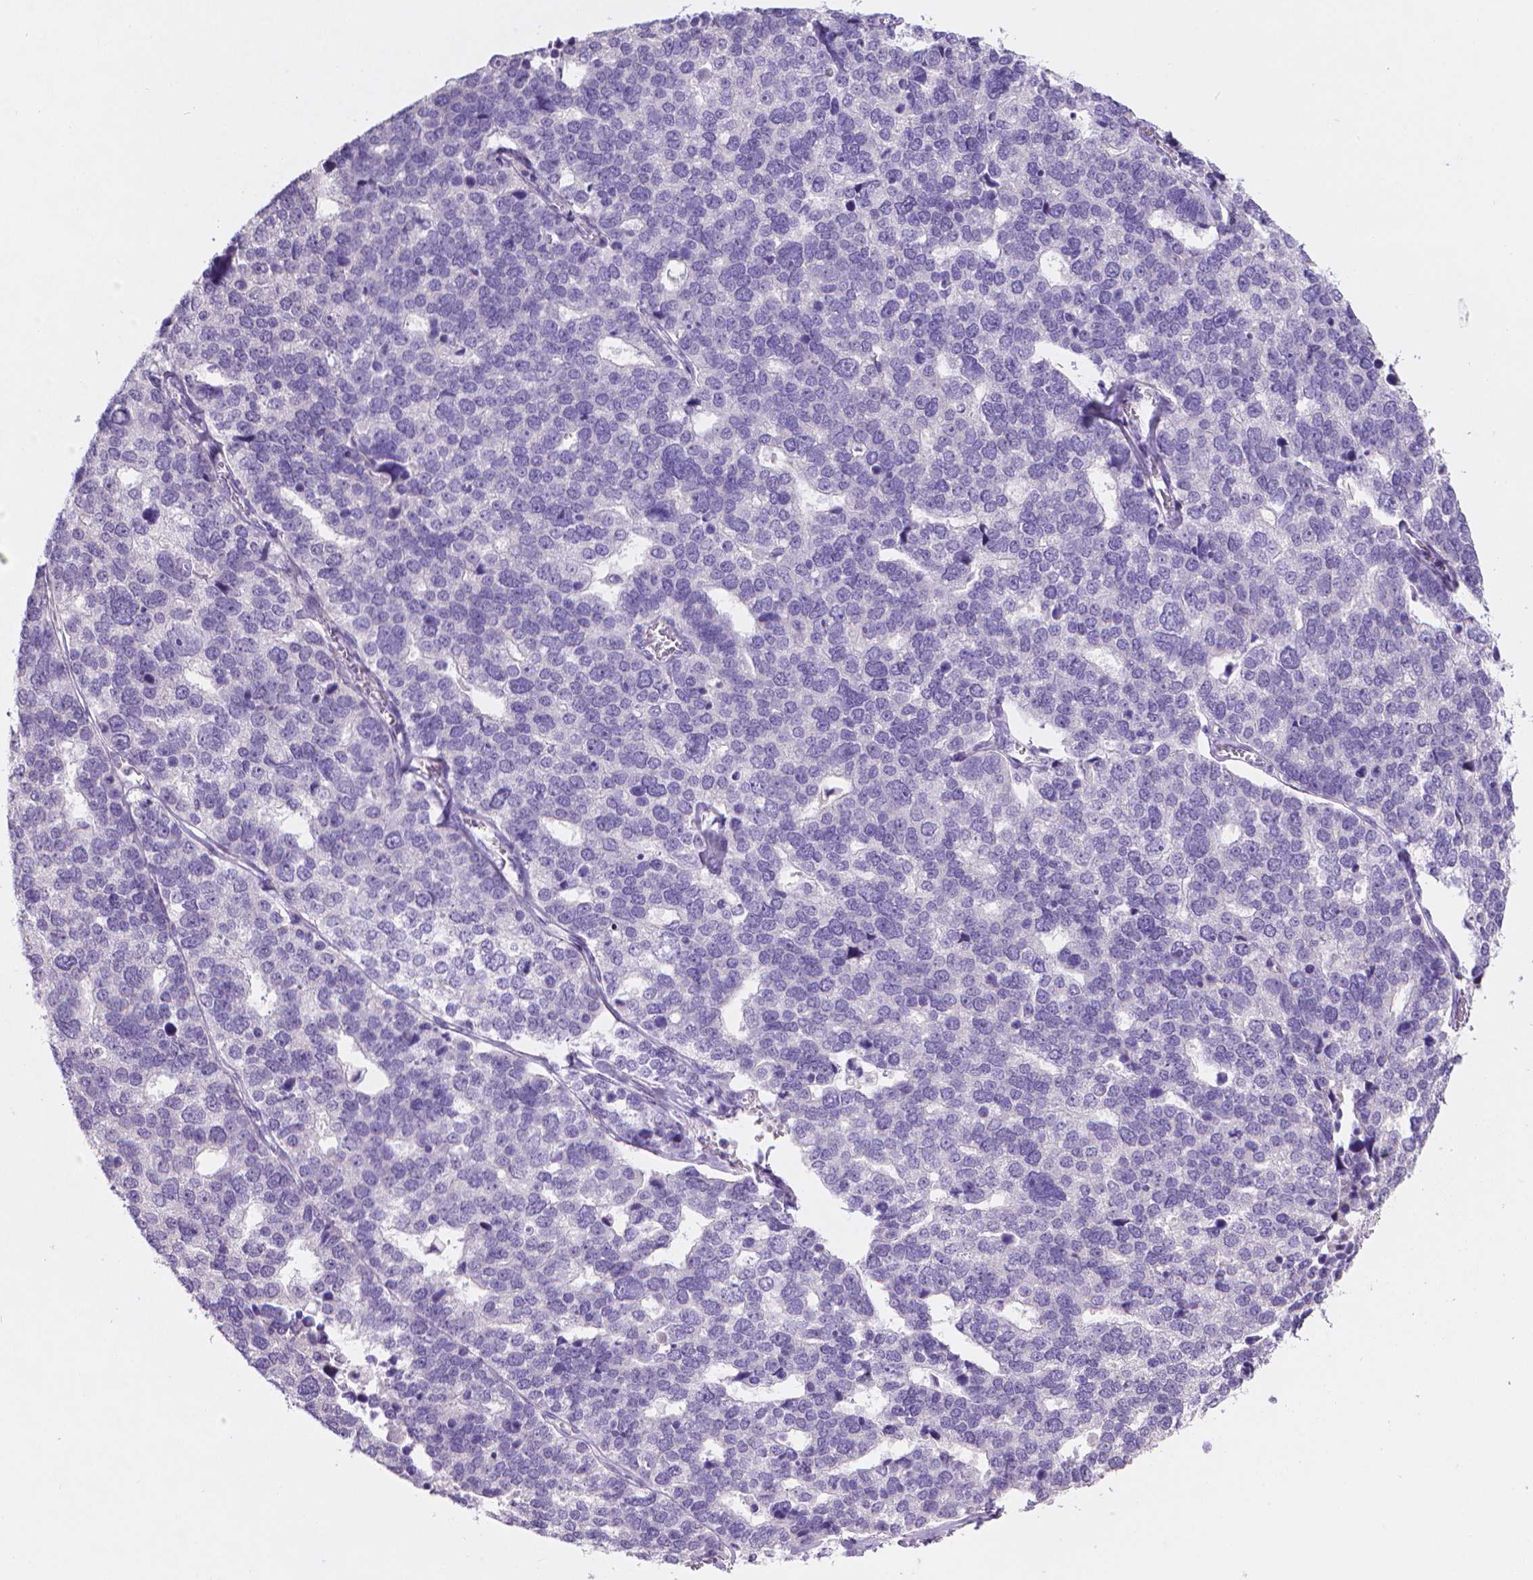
{"staining": {"intensity": "negative", "quantity": "none", "location": "none"}, "tissue": "stomach cancer", "cell_type": "Tumor cells", "image_type": "cancer", "snomed": [{"axis": "morphology", "description": "Adenocarcinoma, NOS"}, {"axis": "topography", "description": "Stomach"}], "caption": "IHC of adenocarcinoma (stomach) exhibits no staining in tumor cells.", "gene": "TNNI2", "patient": {"sex": "male", "age": 69}}